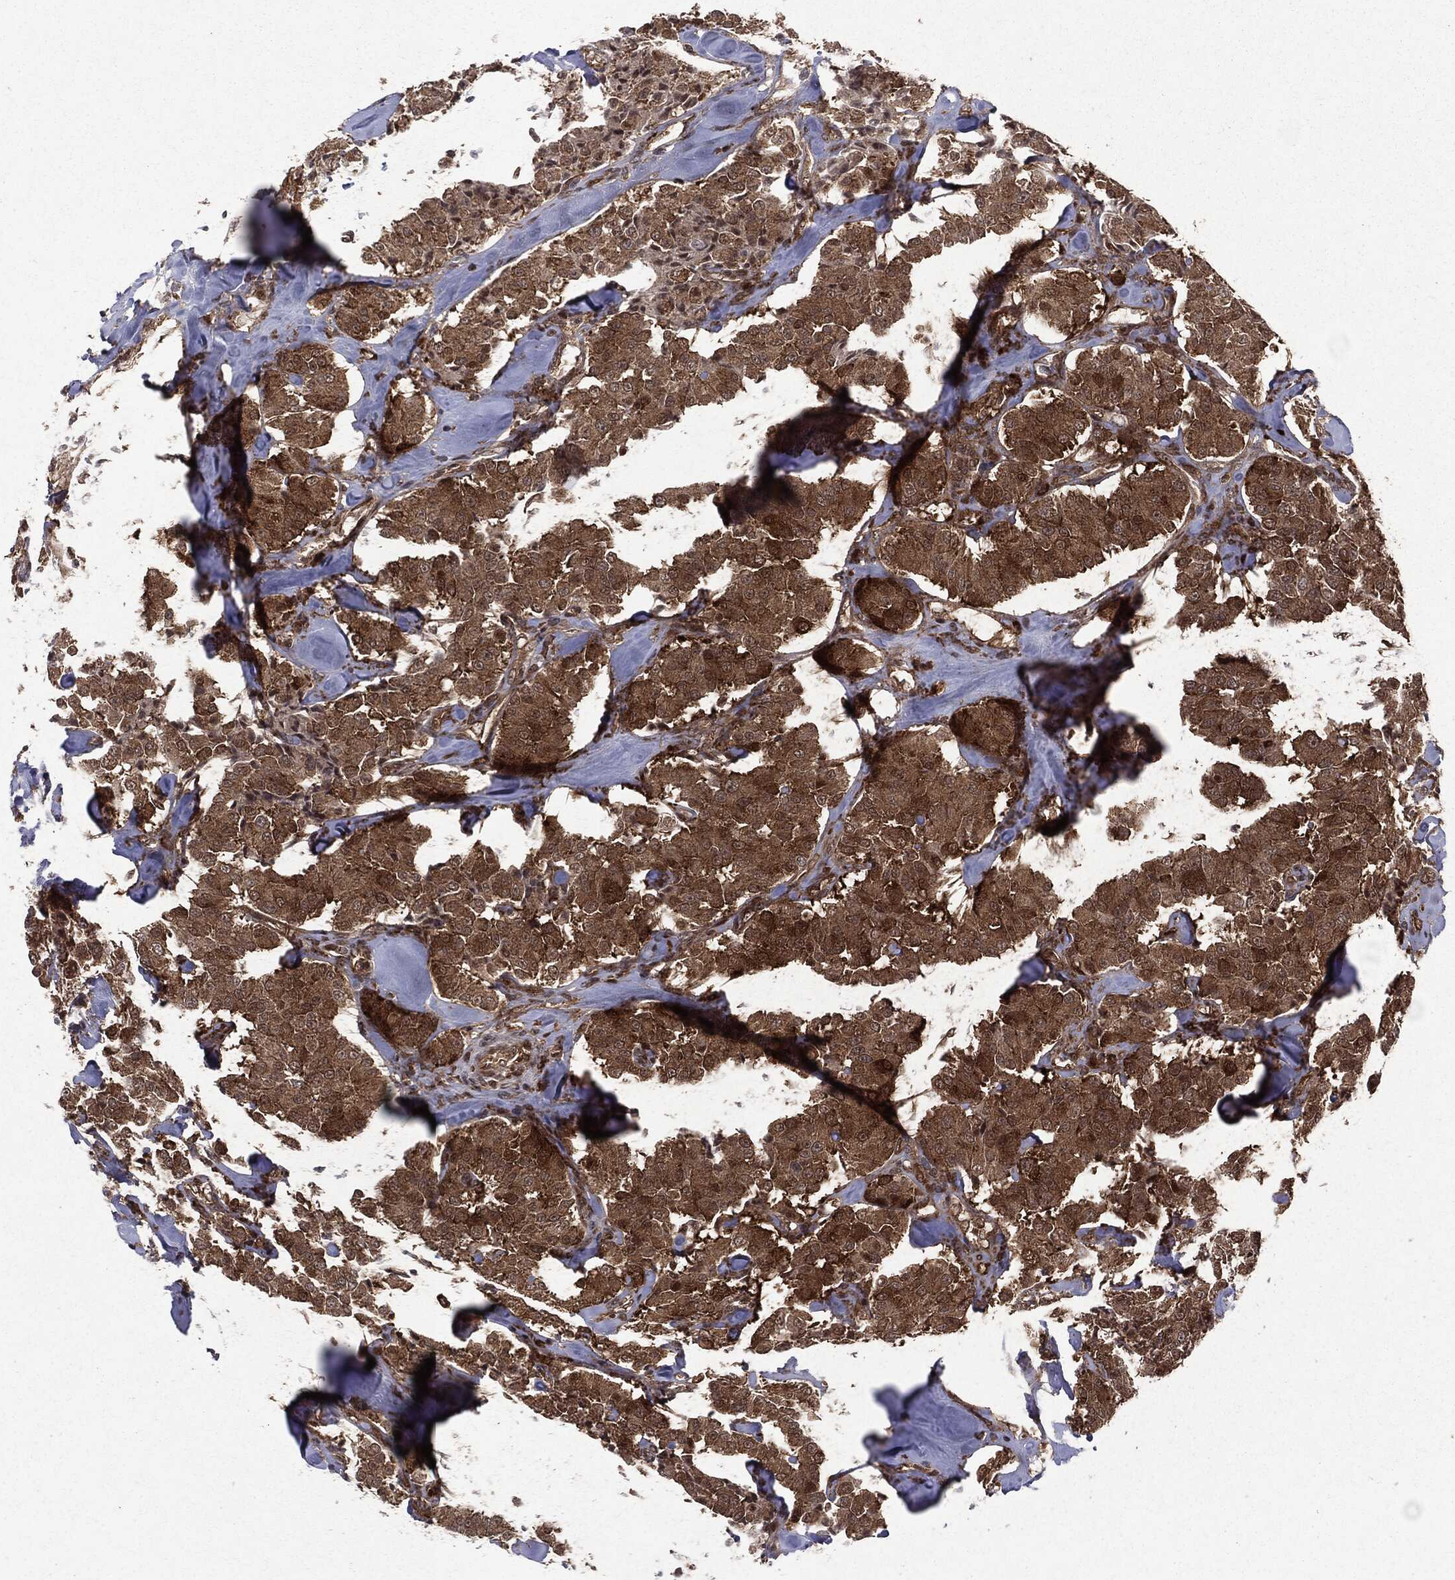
{"staining": {"intensity": "moderate", "quantity": ">75%", "location": "cytoplasmic/membranous"}, "tissue": "carcinoid", "cell_type": "Tumor cells", "image_type": "cancer", "snomed": [{"axis": "morphology", "description": "Carcinoid, malignant, NOS"}, {"axis": "topography", "description": "Pancreas"}], "caption": "Immunohistochemistry image of neoplastic tissue: carcinoid (malignant) stained using immunohistochemistry (IHC) displays medium levels of moderate protein expression localized specifically in the cytoplasmic/membranous of tumor cells, appearing as a cytoplasmic/membranous brown color.", "gene": "OTUB1", "patient": {"sex": "male", "age": 41}}